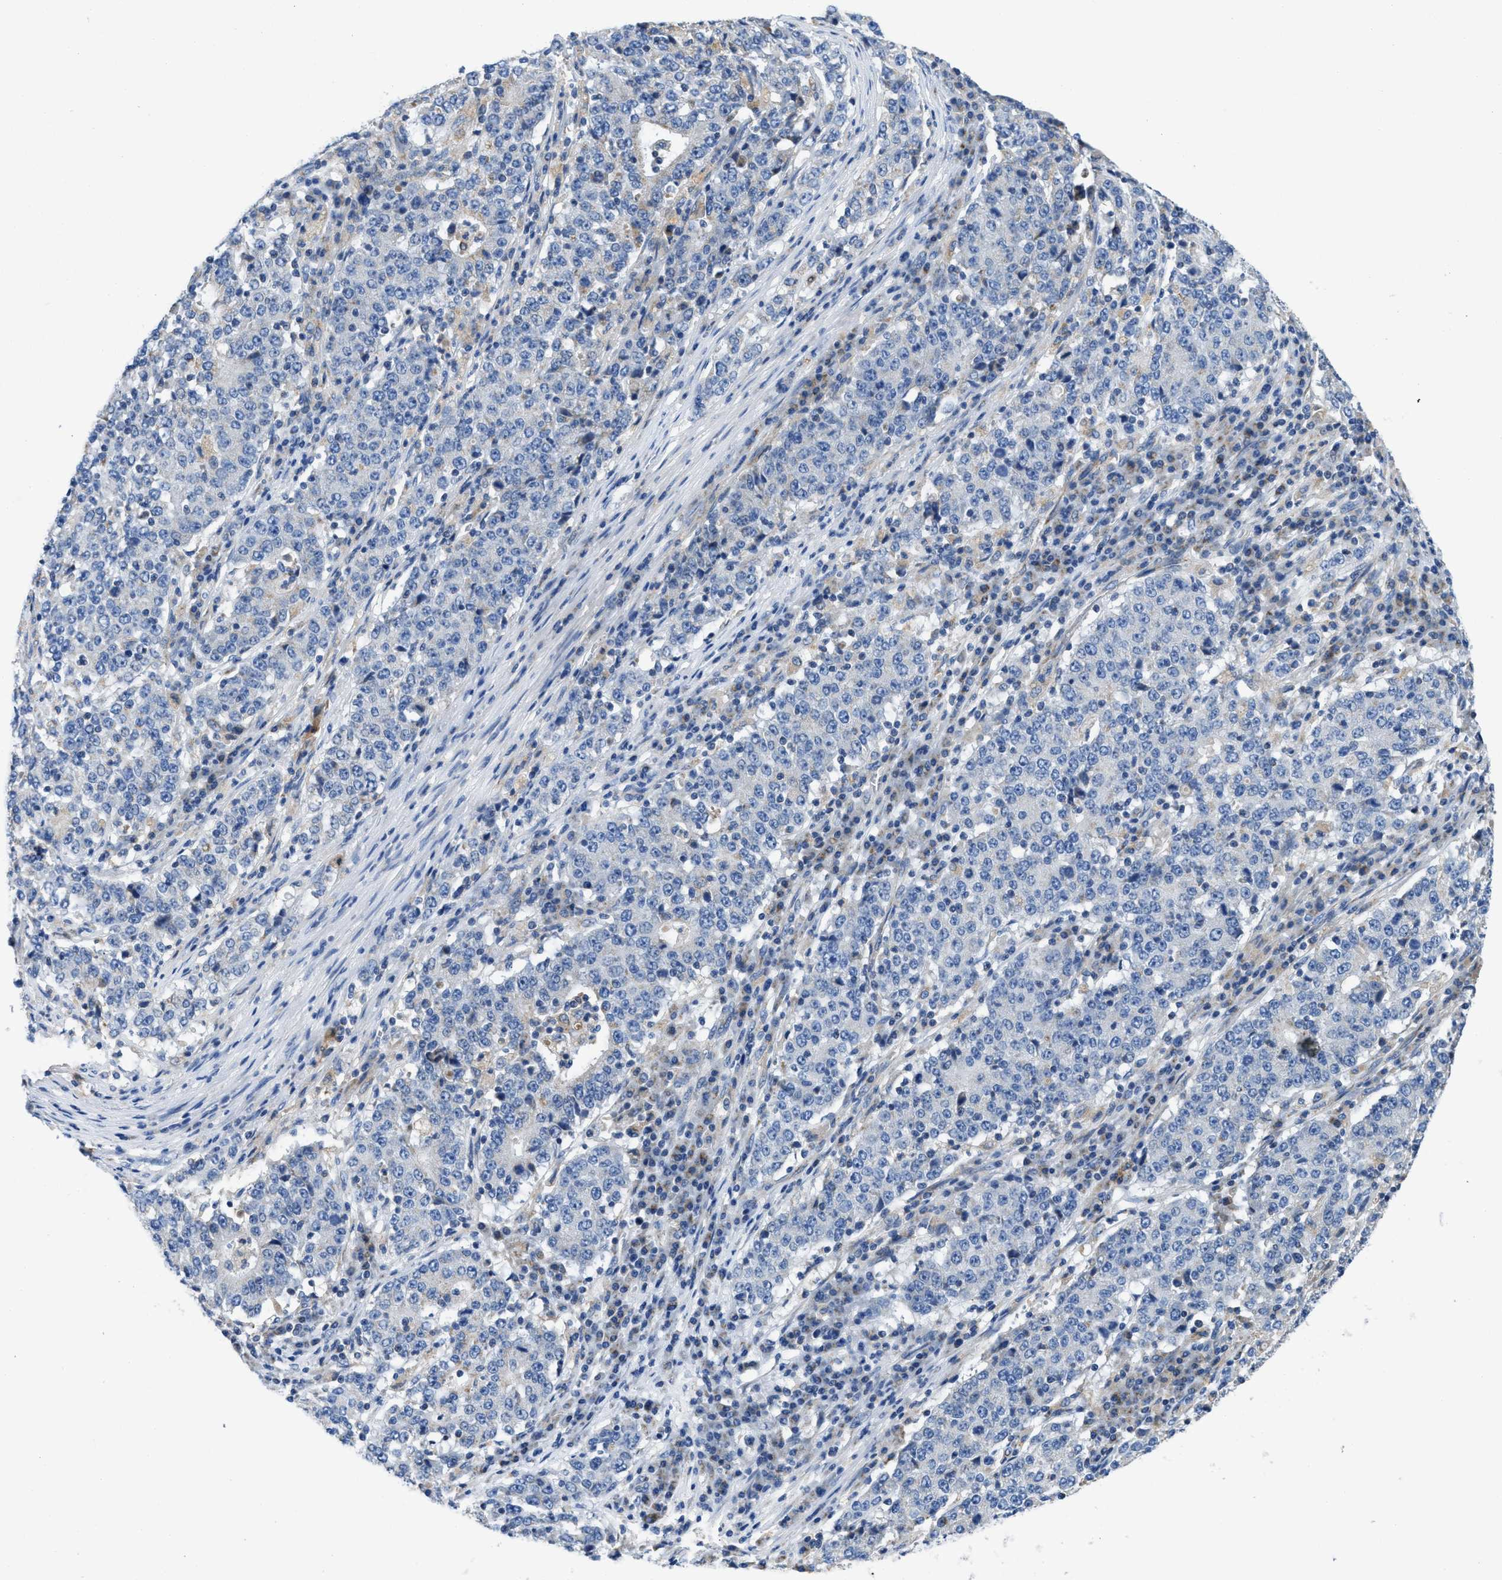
{"staining": {"intensity": "negative", "quantity": "none", "location": "none"}, "tissue": "stomach cancer", "cell_type": "Tumor cells", "image_type": "cancer", "snomed": [{"axis": "morphology", "description": "Adenocarcinoma, NOS"}, {"axis": "topography", "description": "Stomach"}], "caption": "The IHC histopathology image has no significant positivity in tumor cells of stomach cancer (adenocarcinoma) tissue.", "gene": "SLC25A13", "patient": {"sex": "male", "age": 59}}